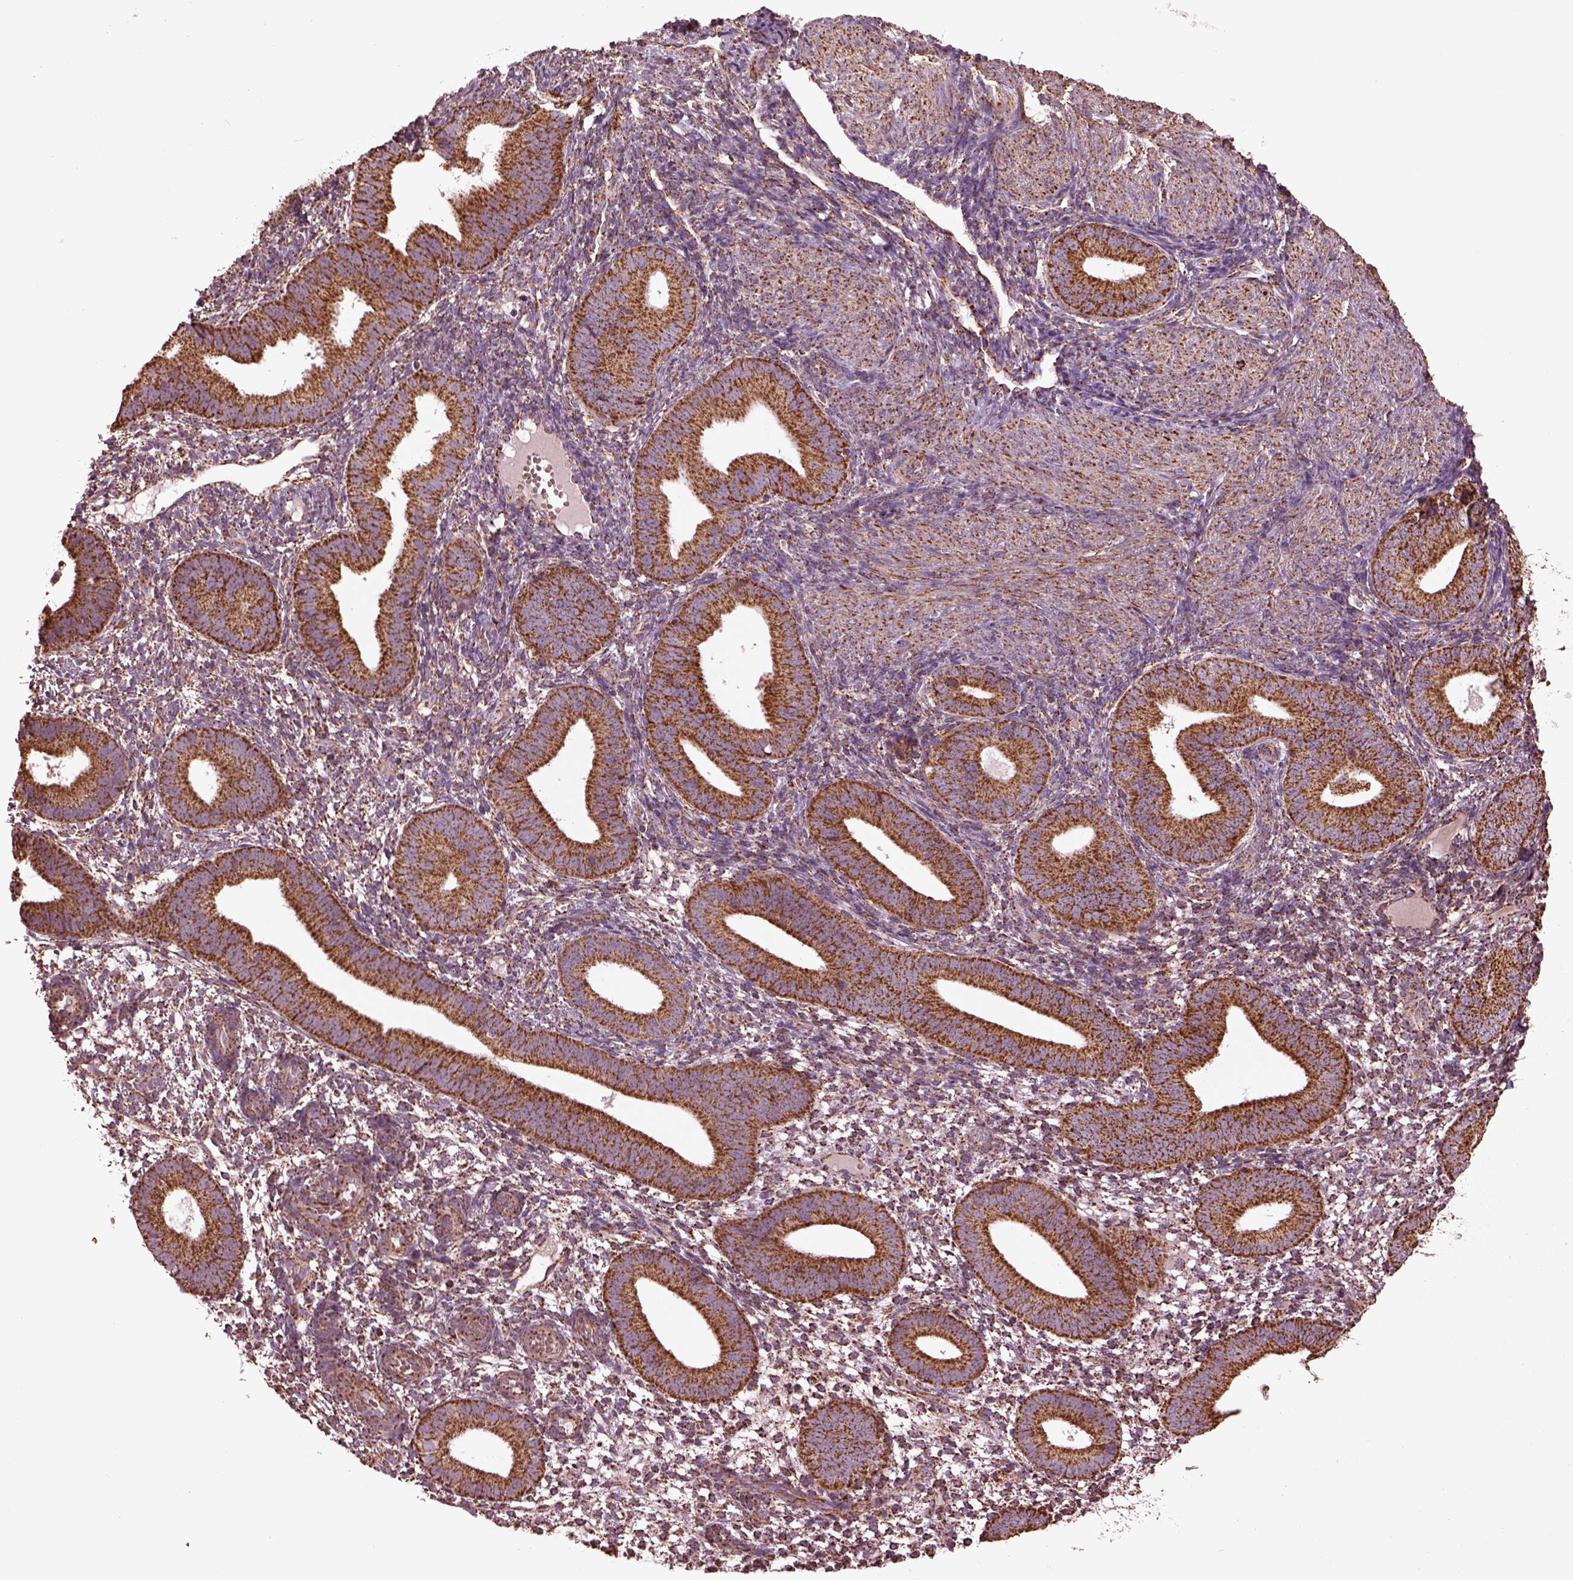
{"staining": {"intensity": "moderate", "quantity": "<25%", "location": "cytoplasmic/membranous"}, "tissue": "endometrium", "cell_type": "Cells in endometrial stroma", "image_type": "normal", "snomed": [{"axis": "morphology", "description": "Normal tissue, NOS"}, {"axis": "topography", "description": "Endometrium"}], "caption": "Moderate cytoplasmic/membranous positivity is present in about <25% of cells in endometrial stroma in normal endometrium.", "gene": "TMEM254", "patient": {"sex": "female", "age": 39}}